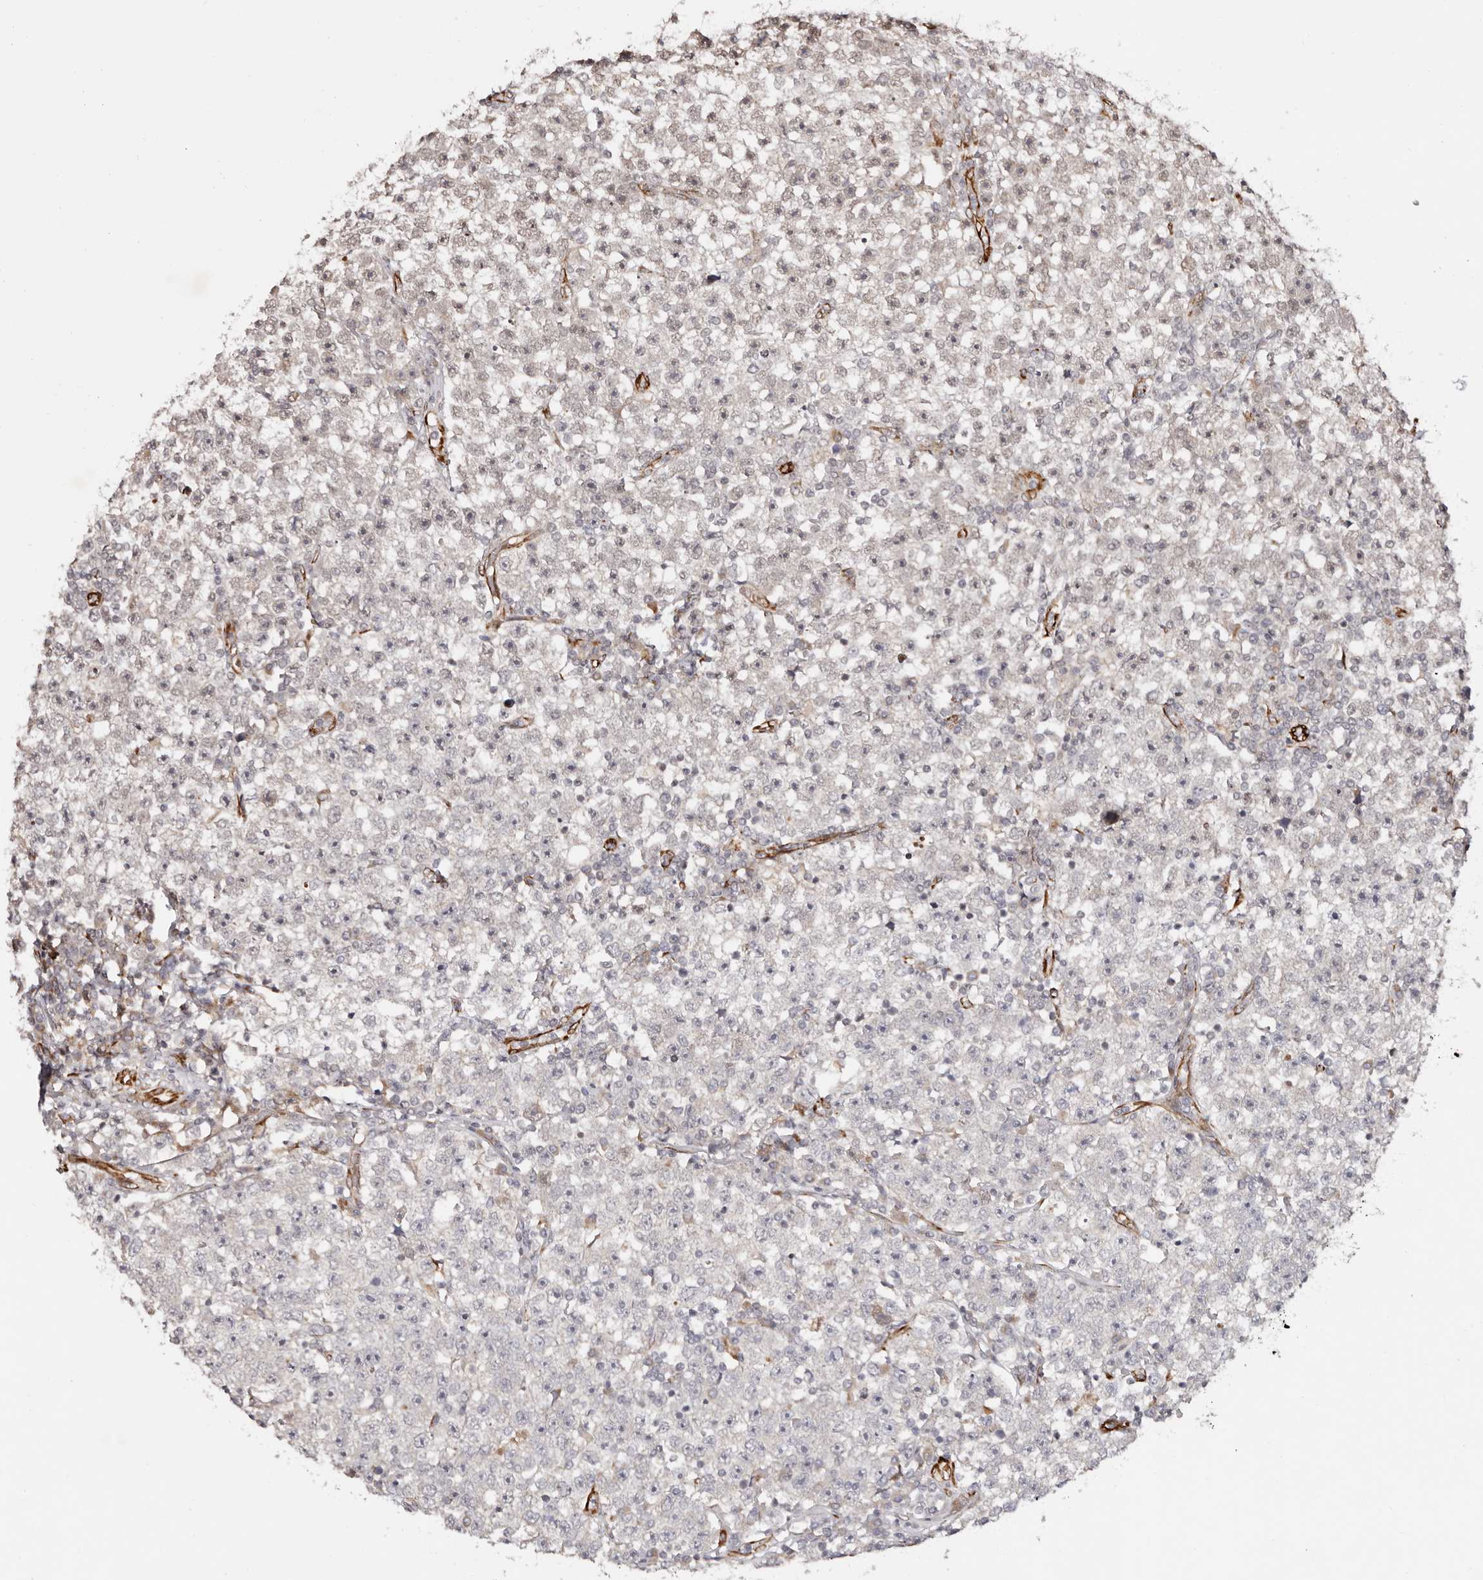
{"staining": {"intensity": "negative", "quantity": "none", "location": "none"}, "tissue": "testis cancer", "cell_type": "Tumor cells", "image_type": "cancer", "snomed": [{"axis": "morphology", "description": "Seminoma, NOS"}, {"axis": "topography", "description": "Testis"}], "caption": "Testis cancer was stained to show a protein in brown. There is no significant staining in tumor cells. (DAB (3,3'-diaminobenzidine) immunohistochemistry (IHC) visualized using brightfield microscopy, high magnification).", "gene": "BCL2L15", "patient": {"sex": "male", "age": 22}}